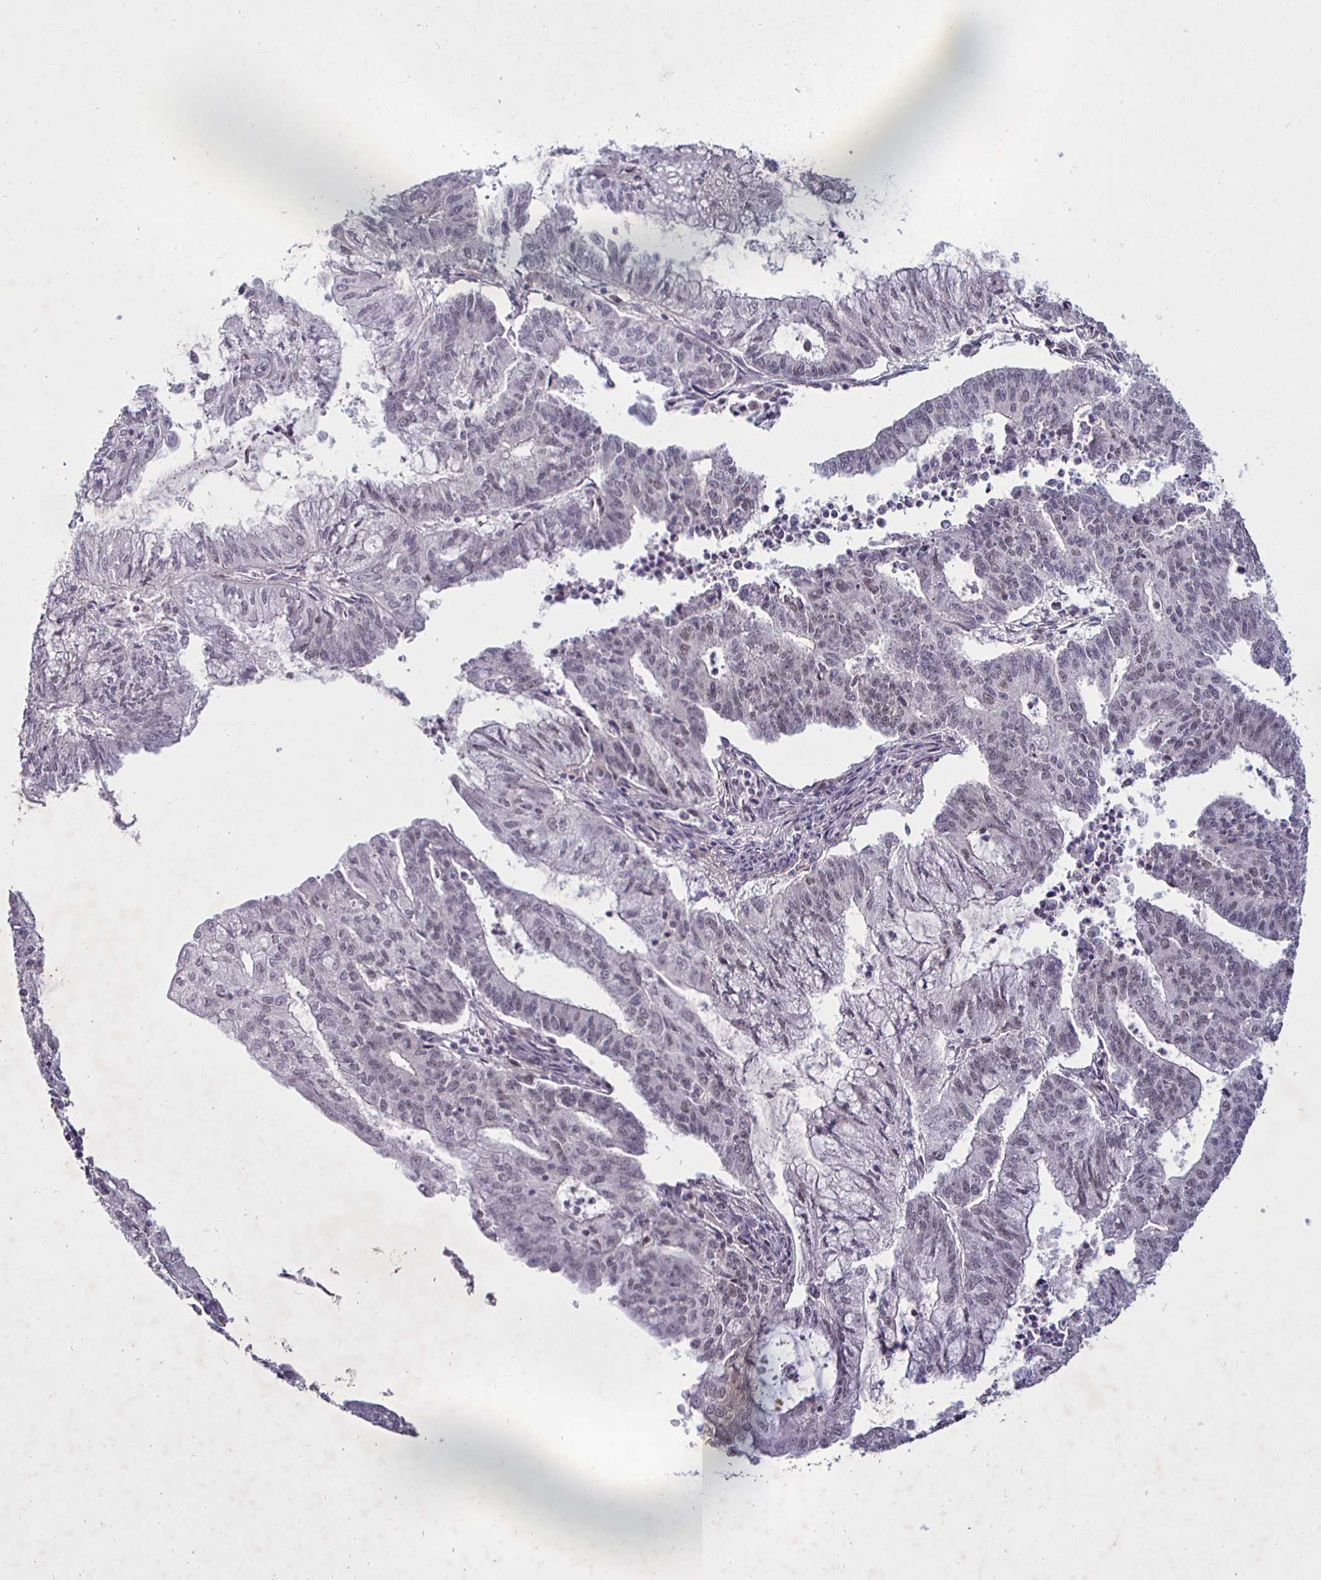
{"staining": {"intensity": "weak", "quantity": "<25%", "location": "nuclear"}, "tissue": "endometrial cancer", "cell_type": "Tumor cells", "image_type": "cancer", "snomed": [{"axis": "morphology", "description": "Adenocarcinoma, NOS"}, {"axis": "topography", "description": "Endometrium"}], "caption": "This is a histopathology image of immunohistochemistry (IHC) staining of endometrial cancer (adenocarcinoma), which shows no positivity in tumor cells.", "gene": "MLH1", "patient": {"sex": "female", "age": 61}}